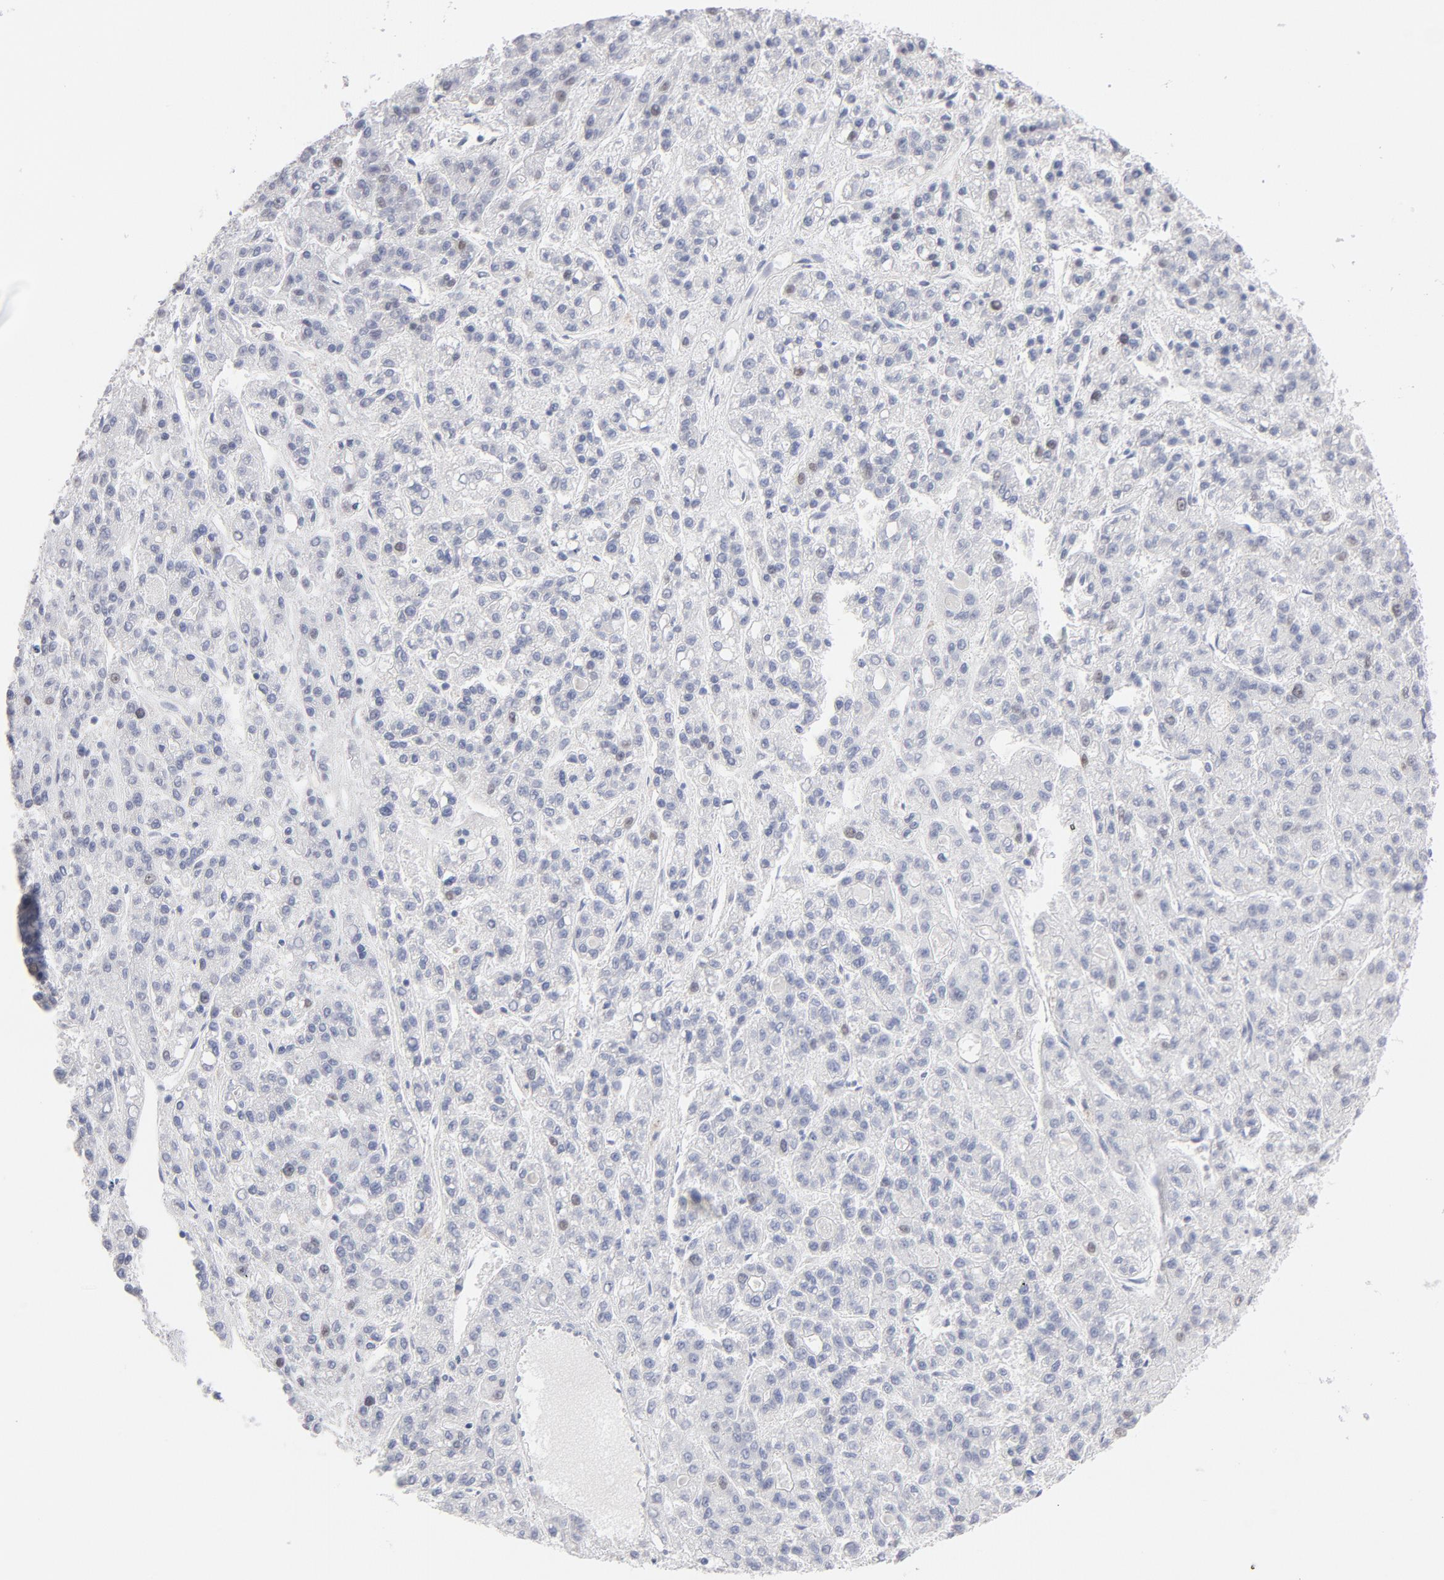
{"staining": {"intensity": "weak", "quantity": "<25%", "location": "nuclear"}, "tissue": "liver cancer", "cell_type": "Tumor cells", "image_type": "cancer", "snomed": [{"axis": "morphology", "description": "Carcinoma, Hepatocellular, NOS"}, {"axis": "topography", "description": "Liver"}], "caption": "High magnification brightfield microscopy of liver cancer (hepatocellular carcinoma) stained with DAB (brown) and counterstained with hematoxylin (blue): tumor cells show no significant positivity.", "gene": "MCM7", "patient": {"sex": "male", "age": 70}}